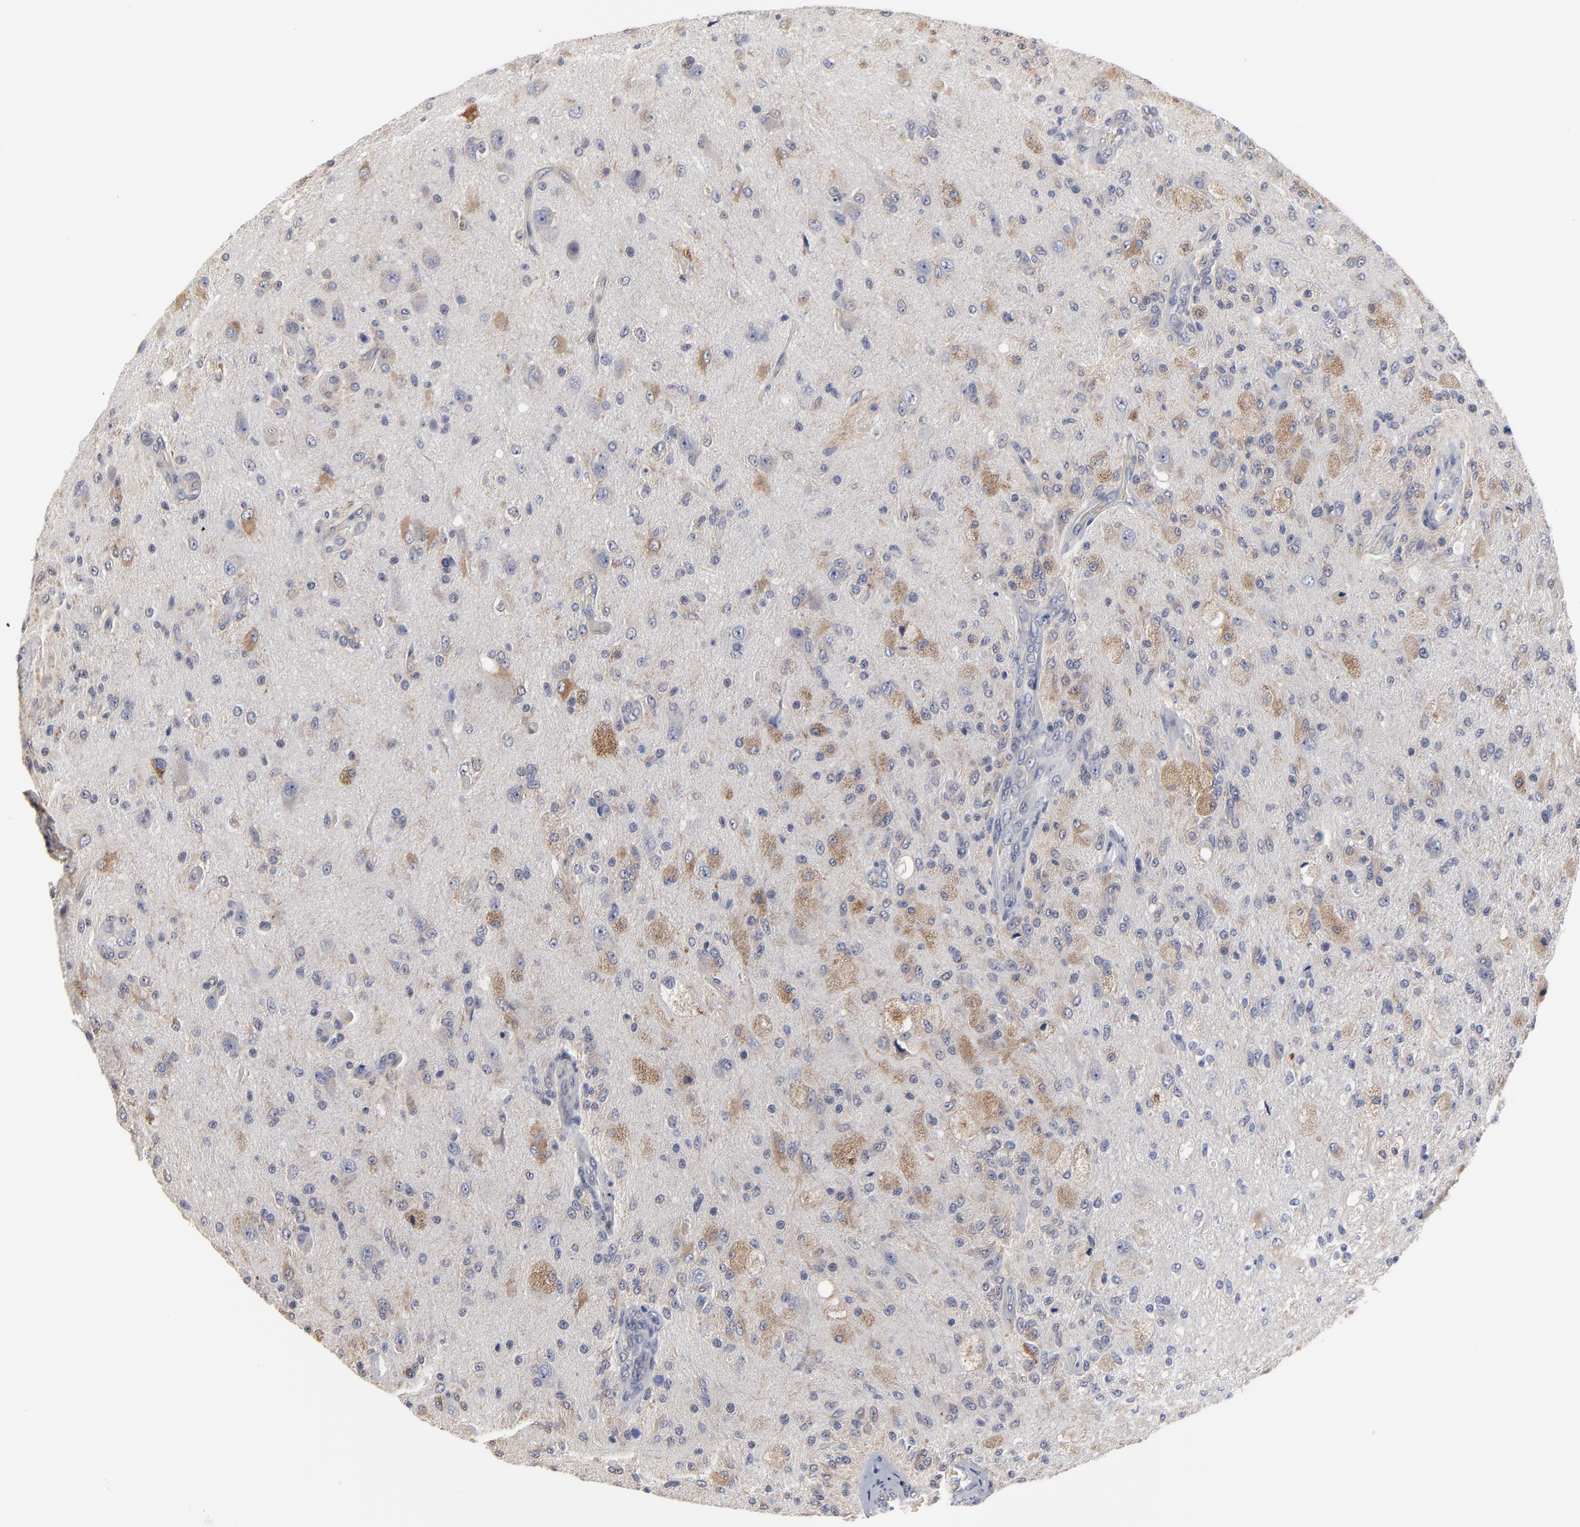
{"staining": {"intensity": "moderate", "quantity": "<25%", "location": "cytoplasmic/membranous"}, "tissue": "glioma", "cell_type": "Tumor cells", "image_type": "cancer", "snomed": [{"axis": "morphology", "description": "Normal tissue, NOS"}, {"axis": "morphology", "description": "Glioma, malignant, High grade"}, {"axis": "topography", "description": "Cerebral cortex"}], "caption": "Immunohistochemical staining of human glioma shows low levels of moderate cytoplasmic/membranous staining in about <25% of tumor cells.", "gene": "MAGEA10", "patient": {"sex": "male", "age": 77}}